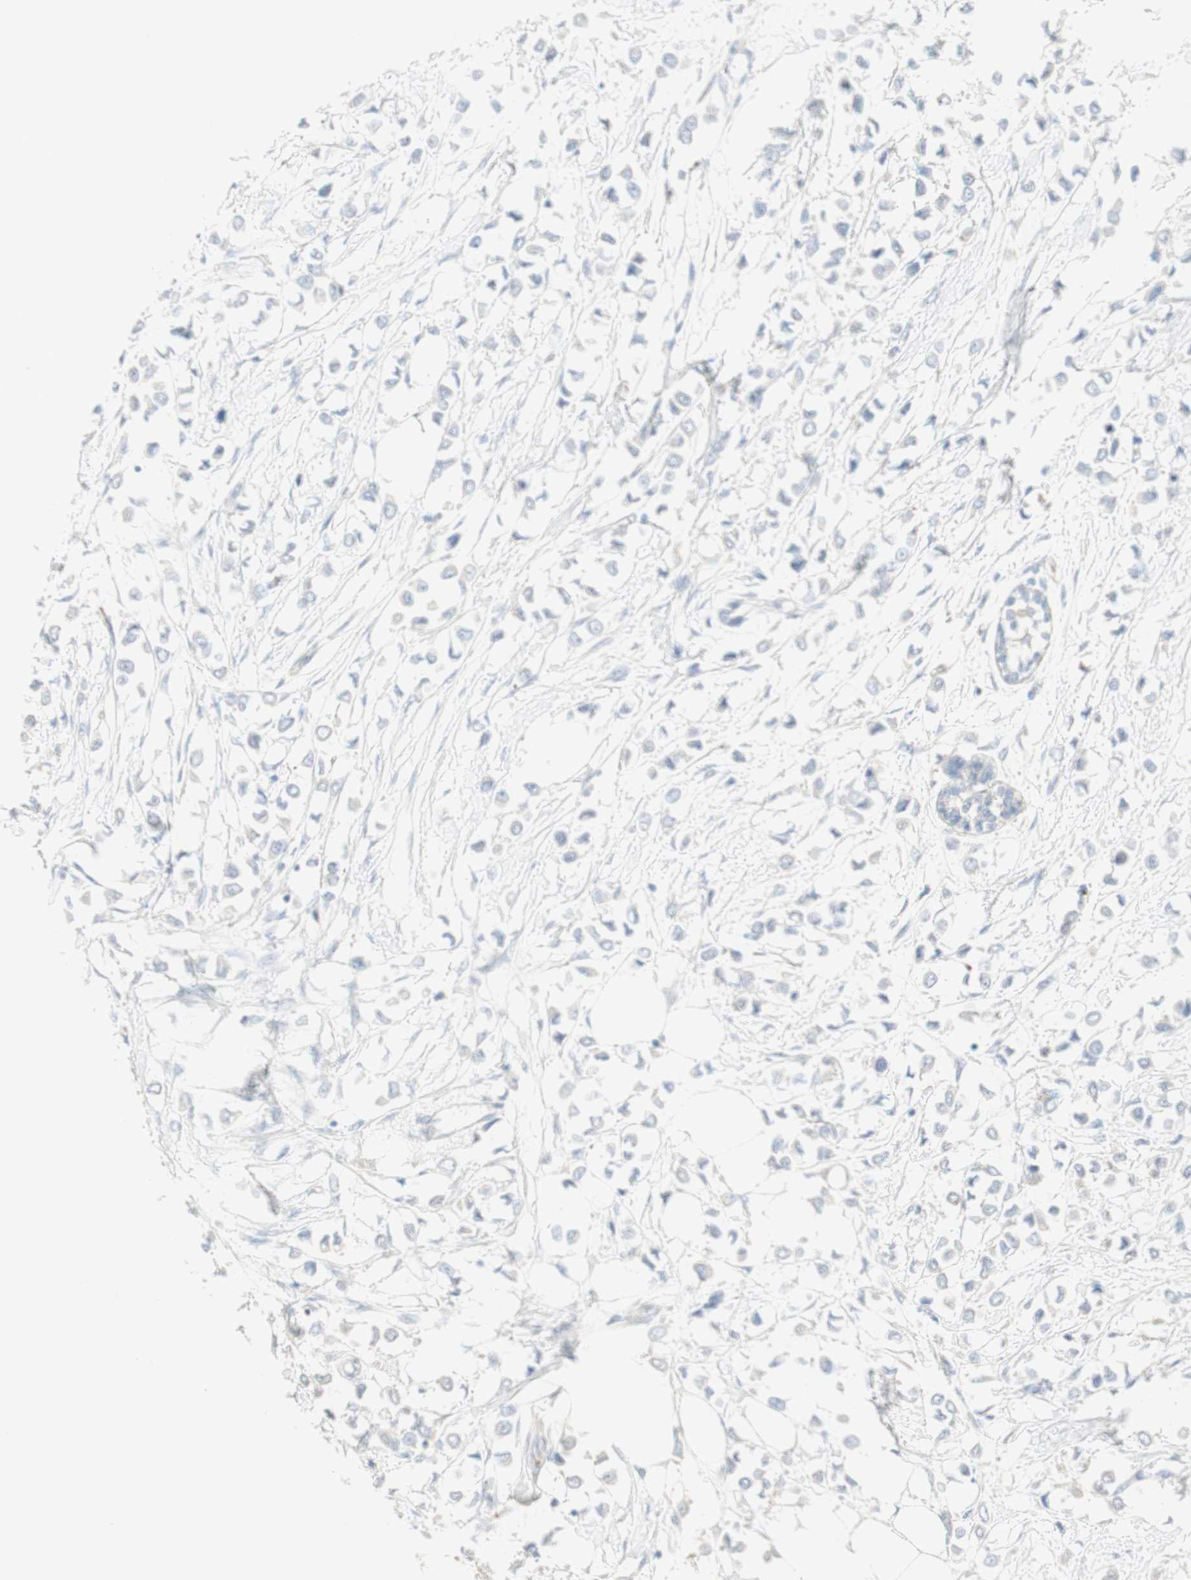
{"staining": {"intensity": "negative", "quantity": "none", "location": "none"}, "tissue": "breast cancer", "cell_type": "Tumor cells", "image_type": "cancer", "snomed": [{"axis": "morphology", "description": "Lobular carcinoma"}, {"axis": "topography", "description": "Breast"}], "caption": "There is no significant staining in tumor cells of lobular carcinoma (breast).", "gene": "MANEA", "patient": {"sex": "female", "age": 51}}